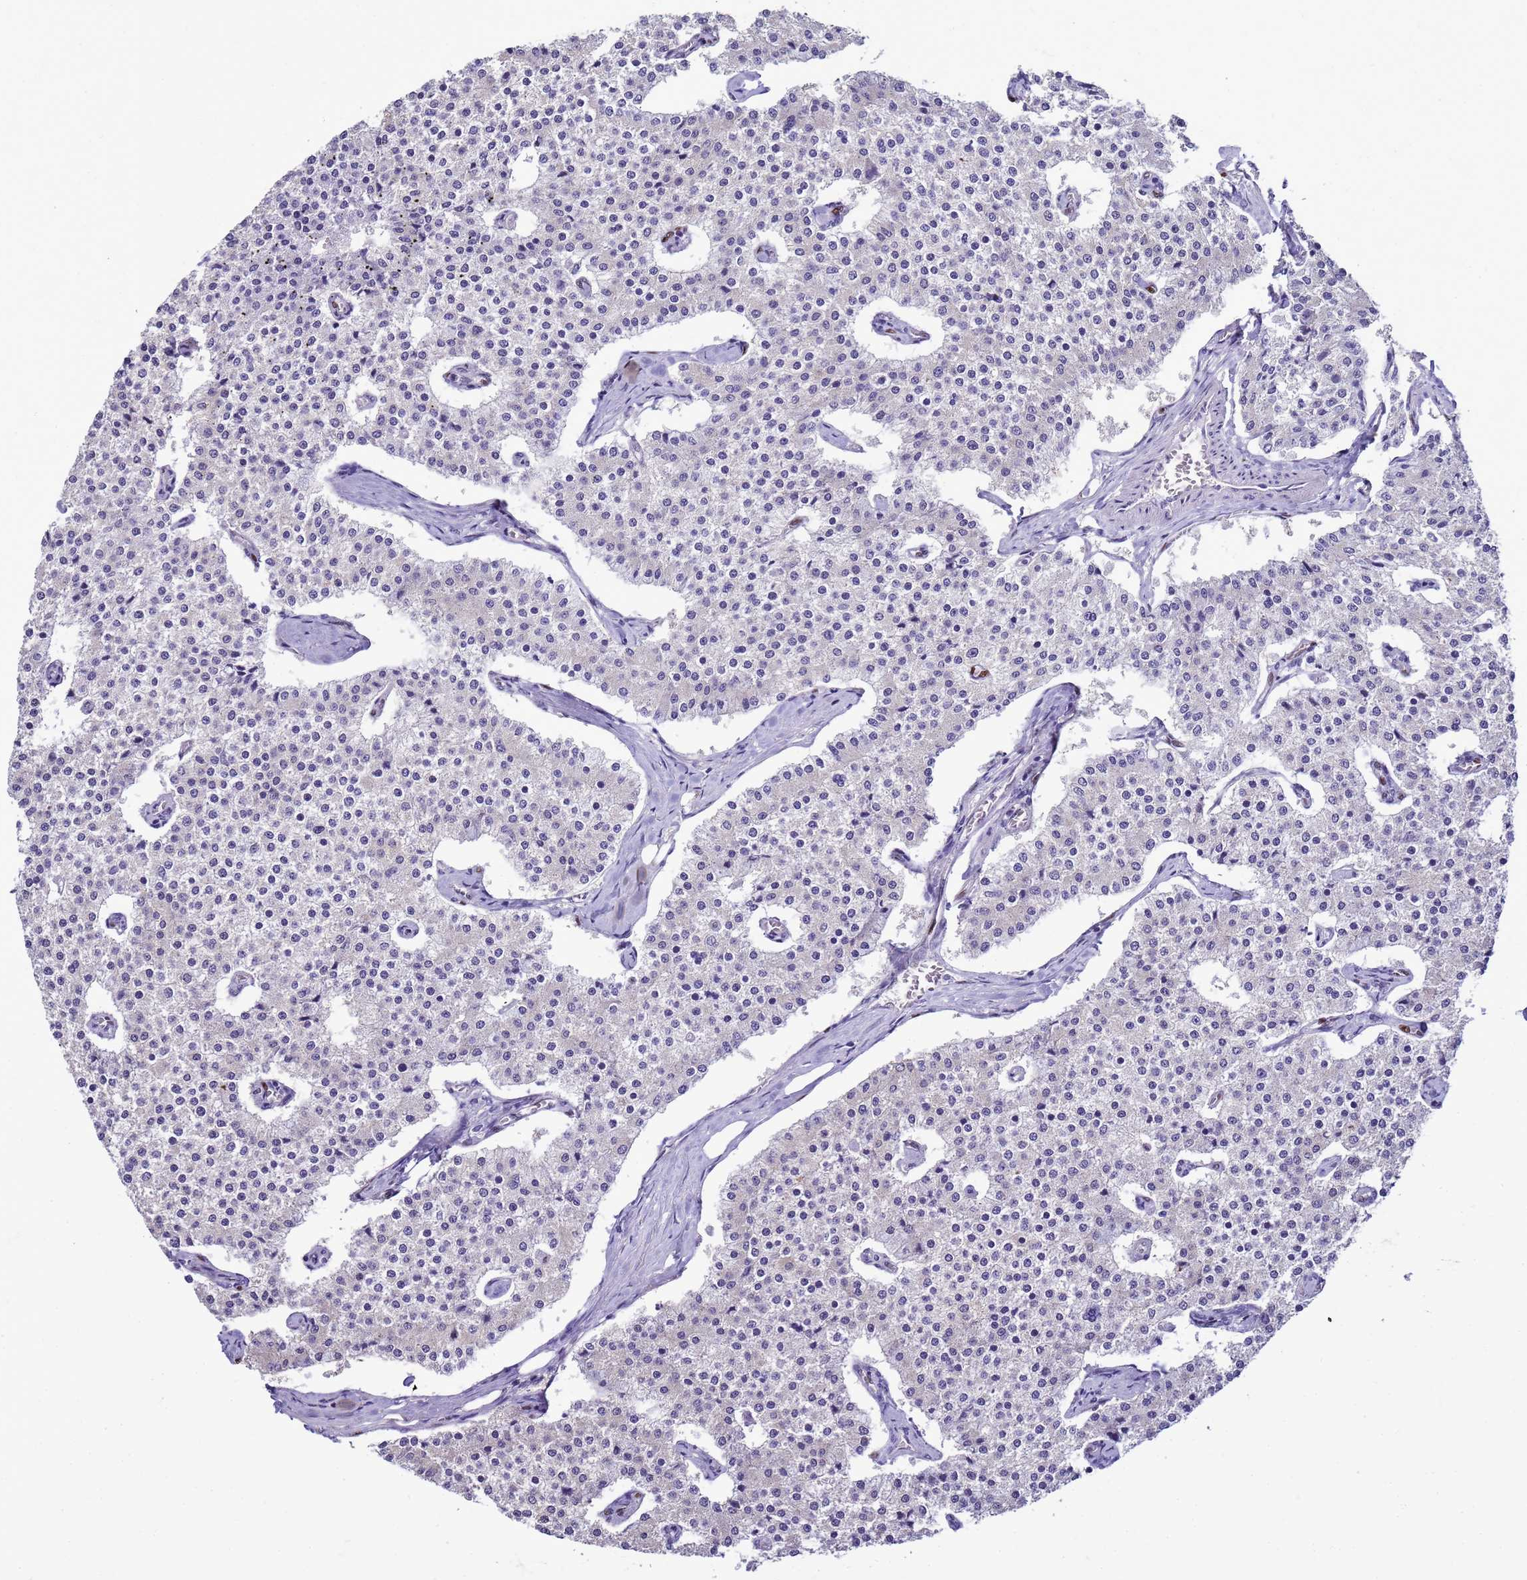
{"staining": {"intensity": "negative", "quantity": "none", "location": "none"}, "tissue": "carcinoid", "cell_type": "Tumor cells", "image_type": "cancer", "snomed": [{"axis": "morphology", "description": "Carcinoid, malignant, NOS"}, {"axis": "topography", "description": "Colon"}], "caption": "IHC image of human malignant carcinoid stained for a protein (brown), which shows no expression in tumor cells.", "gene": "DDI2", "patient": {"sex": "female", "age": 52}}